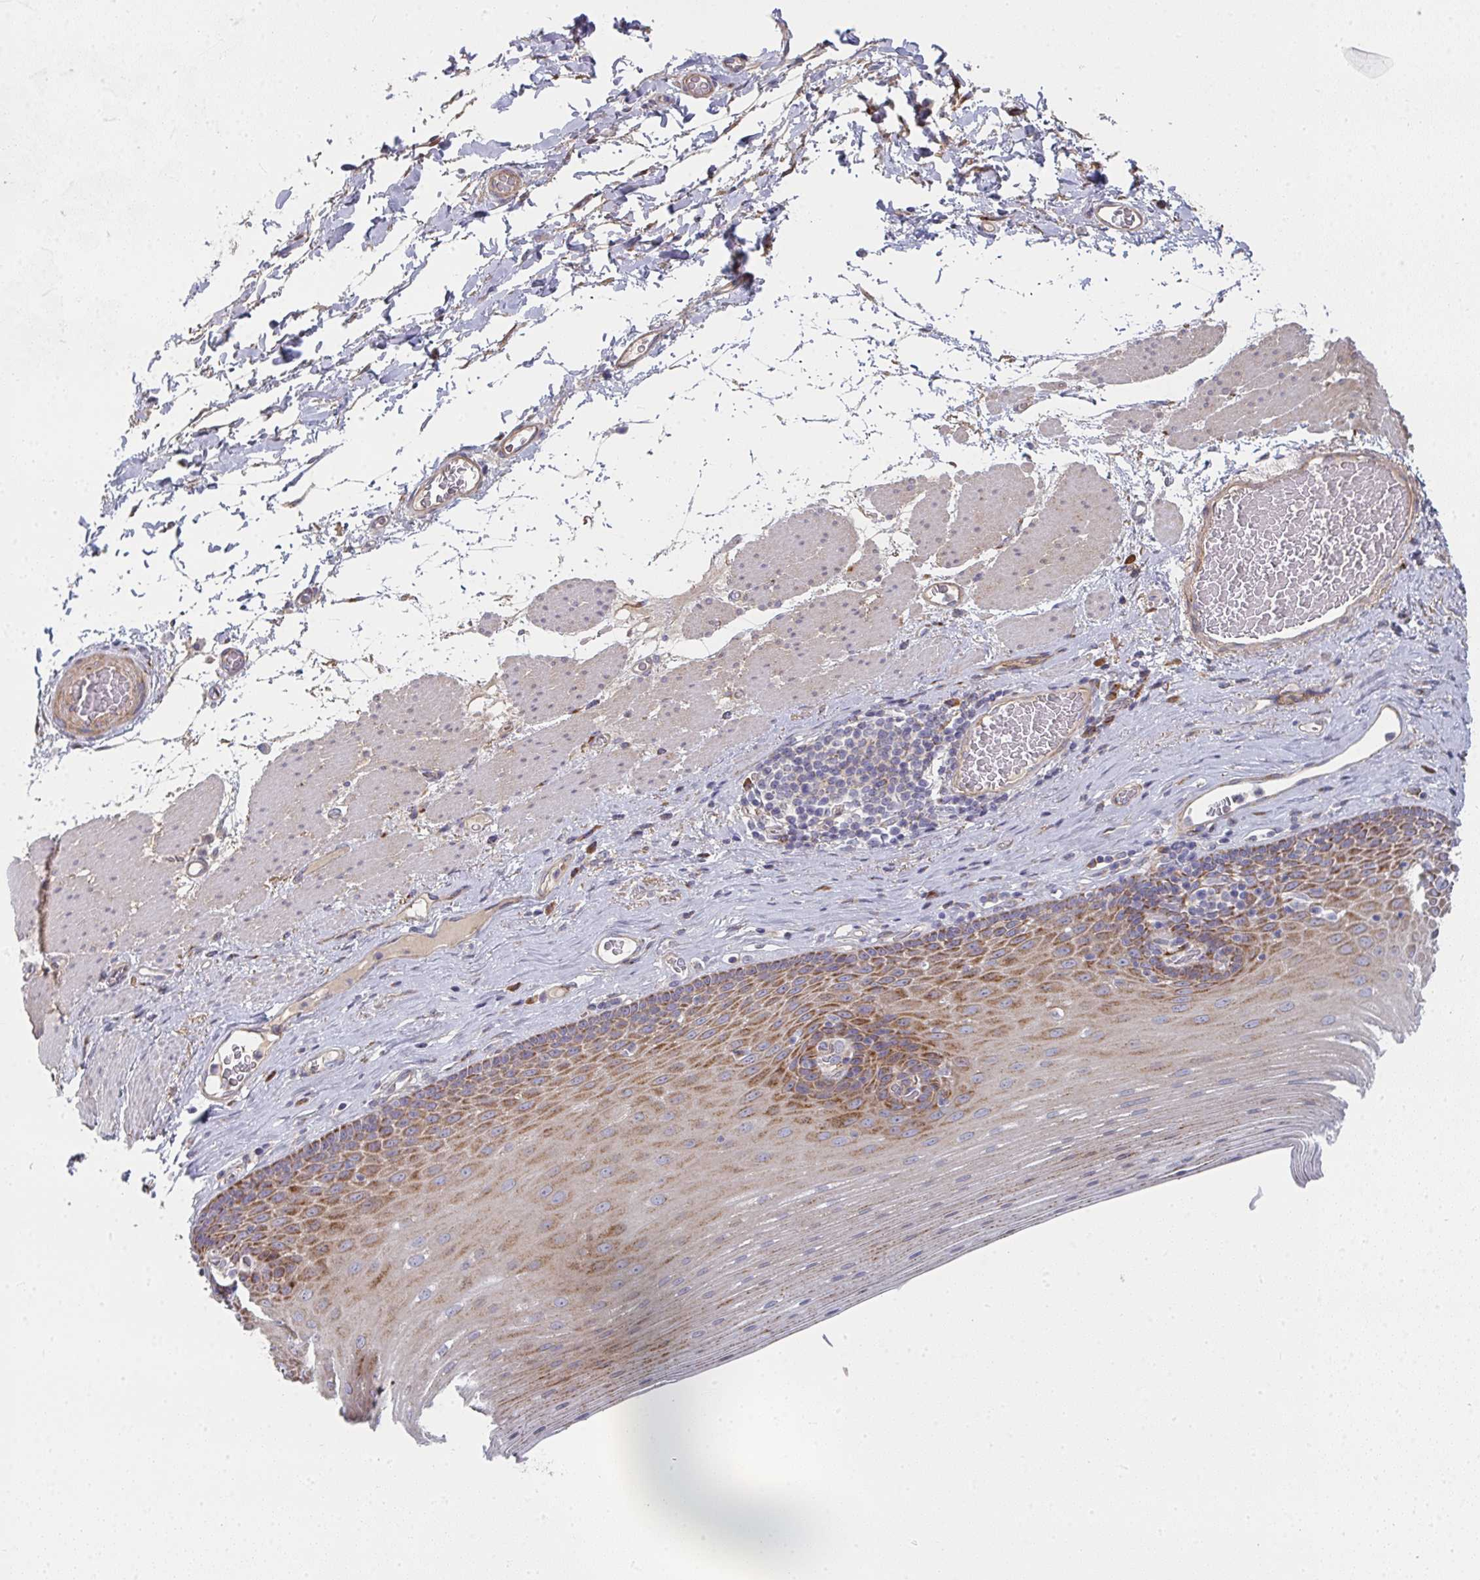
{"staining": {"intensity": "moderate", "quantity": "25%-75%", "location": "cytoplasmic/membranous"}, "tissue": "esophagus", "cell_type": "Squamous epithelial cells", "image_type": "normal", "snomed": [{"axis": "morphology", "description": "Normal tissue, NOS"}, {"axis": "topography", "description": "Esophagus"}], "caption": "This histopathology image shows immunohistochemistry staining of normal human esophagus, with medium moderate cytoplasmic/membranous expression in approximately 25%-75% of squamous epithelial cells.", "gene": "RHEBL1", "patient": {"sex": "male", "age": 62}}